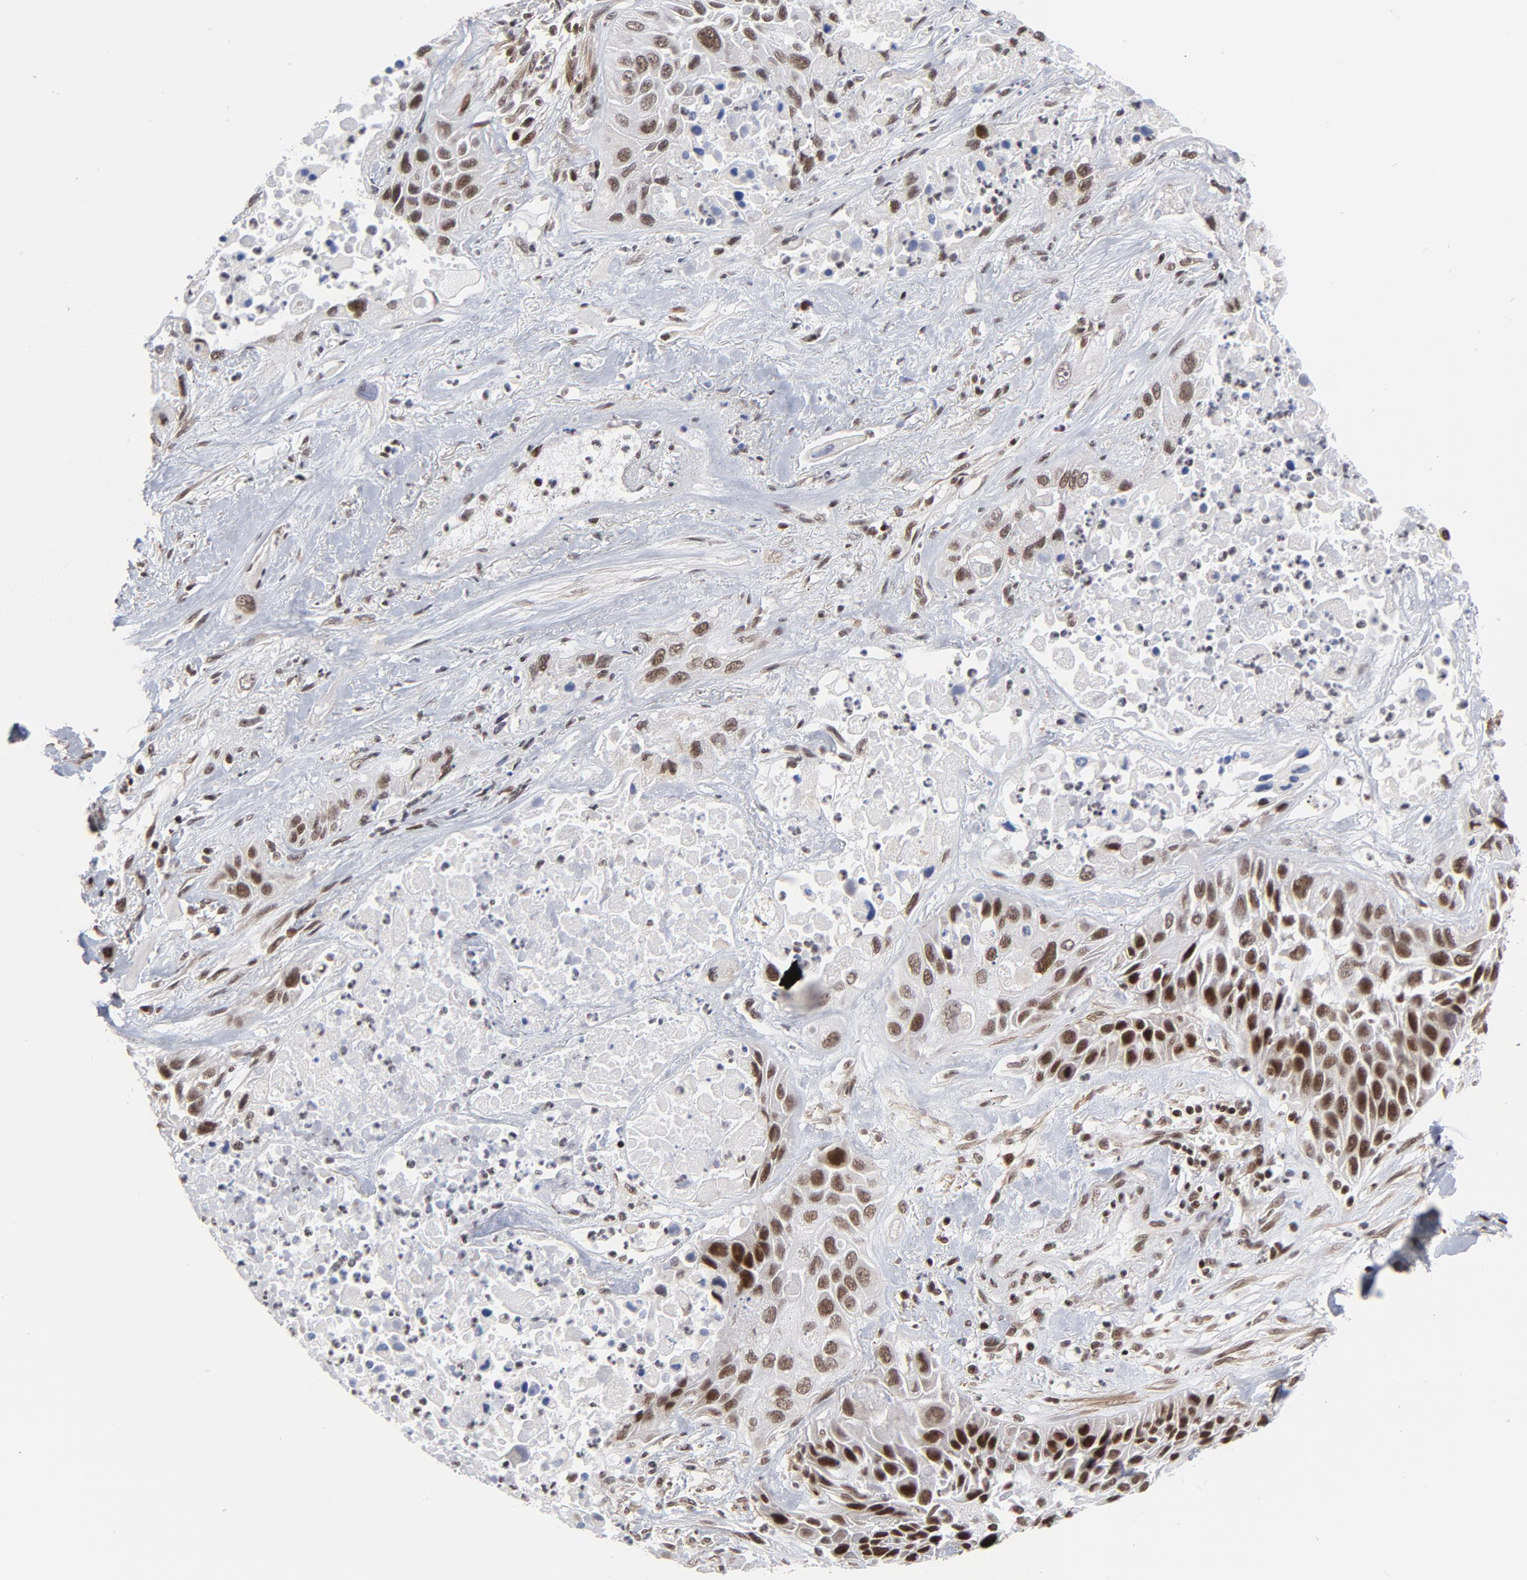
{"staining": {"intensity": "strong", "quantity": ">75%", "location": "nuclear"}, "tissue": "lung cancer", "cell_type": "Tumor cells", "image_type": "cancer", "snomed": [{"axis": "morphology", "description": "Squamous cell carcinoma, NOS"}, {"axis": "topography", "description": "Lung"}], "caption": "IHC image of human lung cancer stained for a protein (brown), which demonstrates high levels of strong nuclear expression in about >75% of tumor cells.", "gene": "CTCF", "patient": {"sex": "female", "age": 76}}